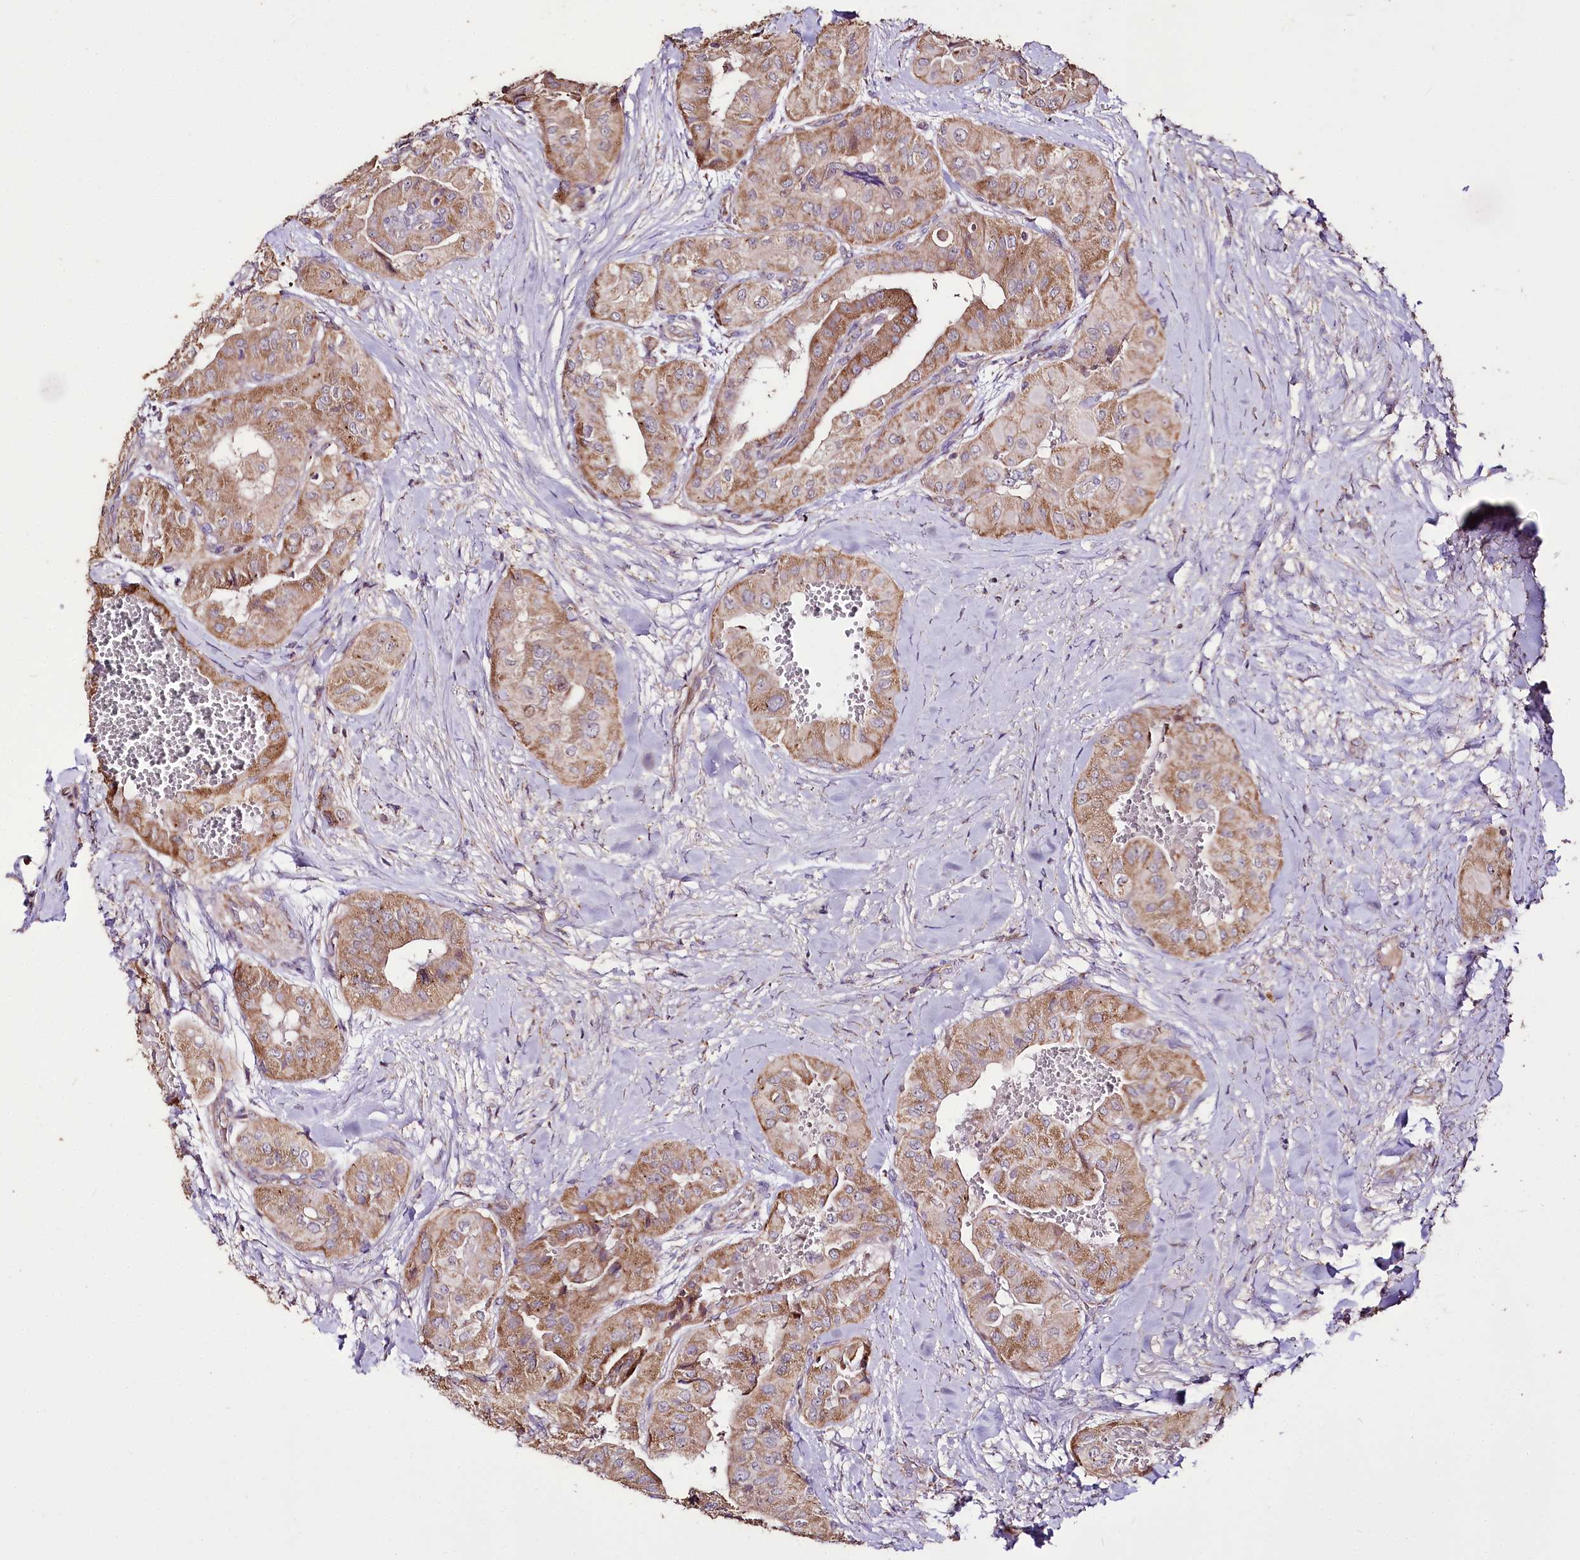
{"staining": {"intensity": "moderate", "quantity": ">75%", "location": "cytoplasmic/membranous"}, "tissue": "thyroid cancer", "cell_type": "Tumor cells", "image_type": "cancer", "snomed": [{"axis": "morphology", "description": "Papillary adenocarcinoma, NOS"}, {"axis": "topography", "description": "Thyroid gland"}], "caption": "Moderate cytoplasmic/membranous protein expression is present in approximately >75% of tumor cells in thyroid cancer.", "gene": "CARD19", "patient": {"sex": "female", "age": 59}}